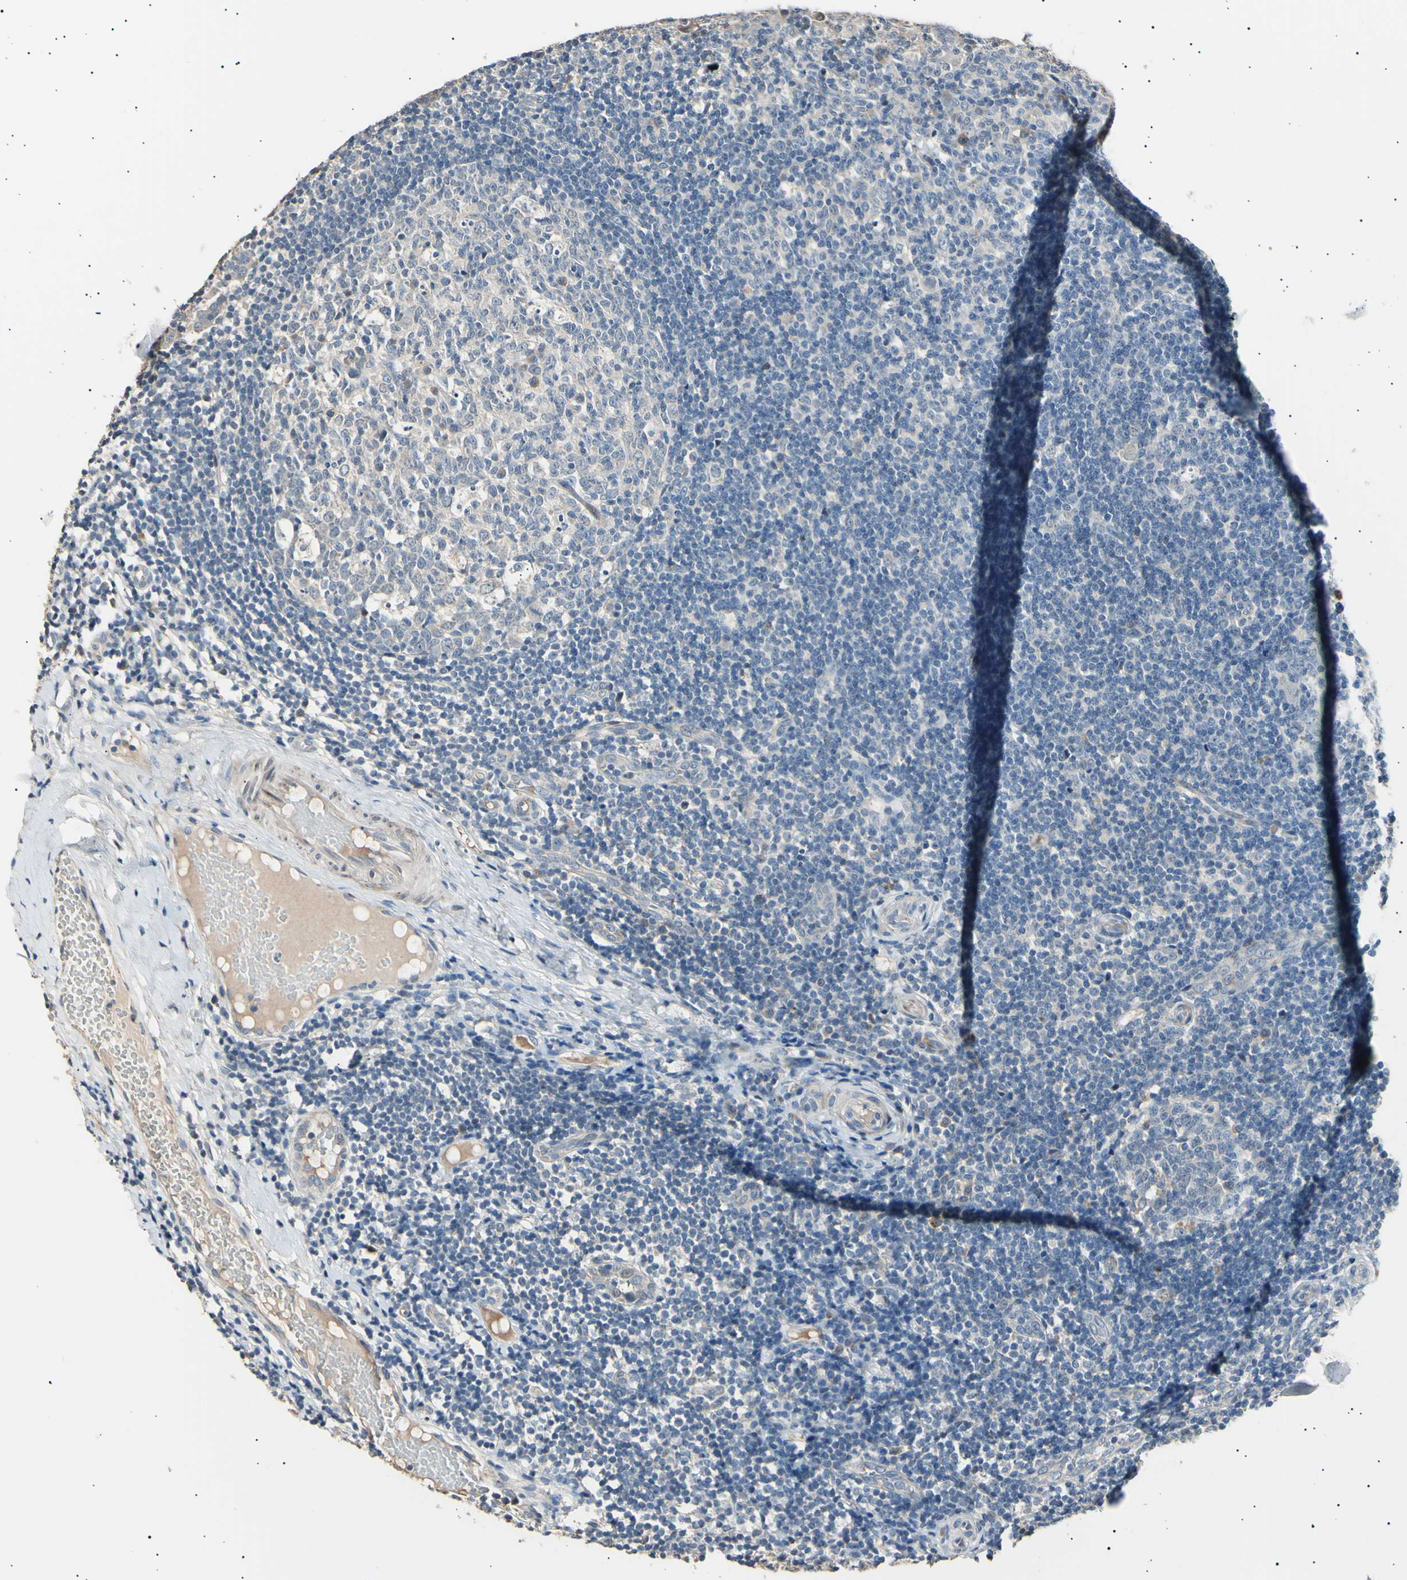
{"staining": {"intensity": "negative", "quantity": "none", "location": "none"}, "tissue": "tonsil", "cell_type": "Germinal center cells", "image_type": "normal", "snomed": [{"axis": "morphology", "description": "Normal tissue, NOS"}, {"axis": "topography", "description": "Tonsil"}], "caption": "IHC image of benign human tonsil stained for a protein (brown), which reveals no staining in germinal center cells.", "gene": "LDLR", "patient": {"sex": "female", "age": 19}}